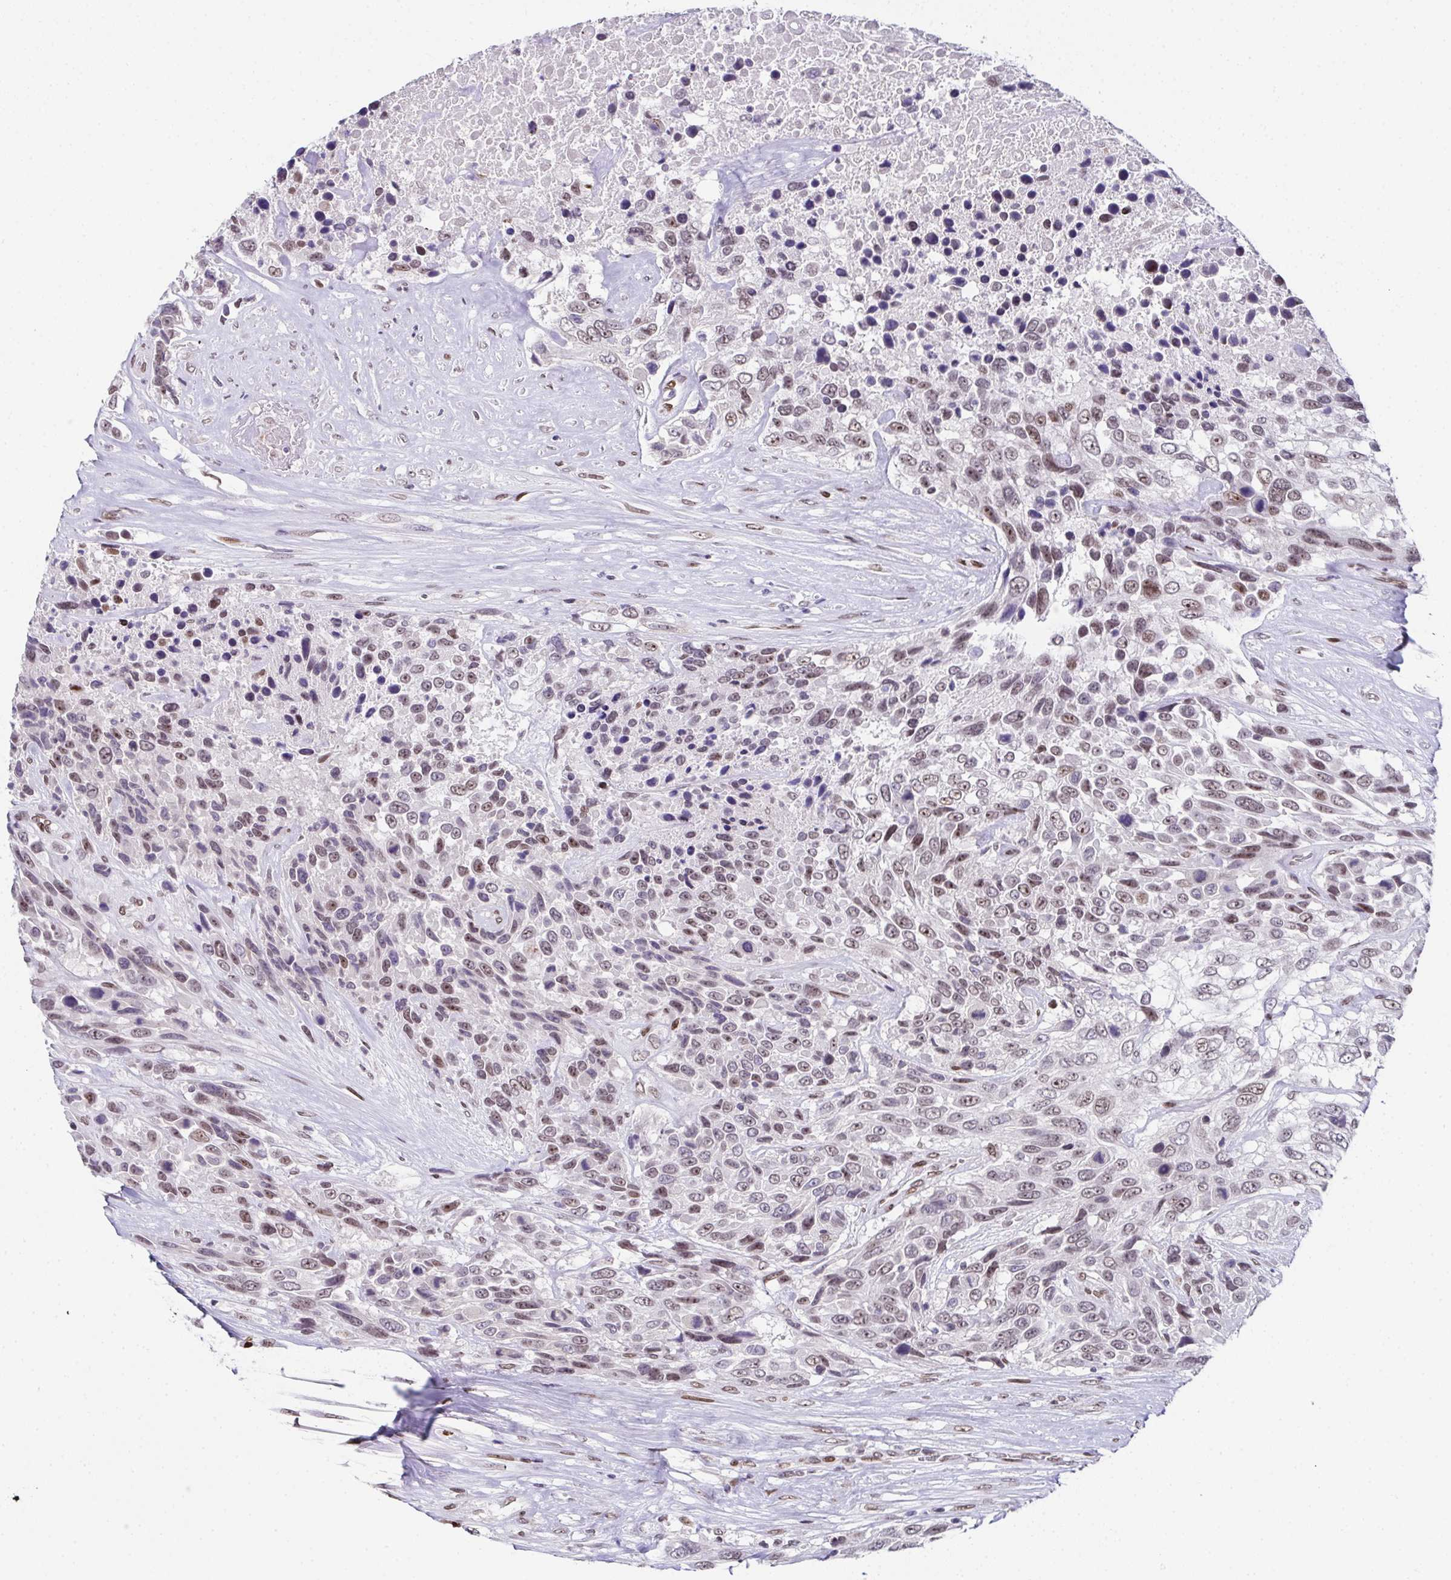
{"staining": {"intensity": "weak", "quantity": ">75%", "location": "nuclear"}, "tissue": "urothelial cancer", "cell_type": "Tumor cells", "image_type": "cancer", "snomed": [{"axis": "morphology", "description": "Urothelial carcinoma, High grade"}, {"axis": "topography", "description": "Urinary bladder"}], "caption": "High-magnification brightfield microscopy of urothelial cancer stained with DAB (brown) and counterstained with hematoxylin (blue). tumor cells exhibit weak nuclear staining is appreciated in approximately>75% of cells.", "gene": "RB1", "patient": {"sex": "female", "age": 70}}